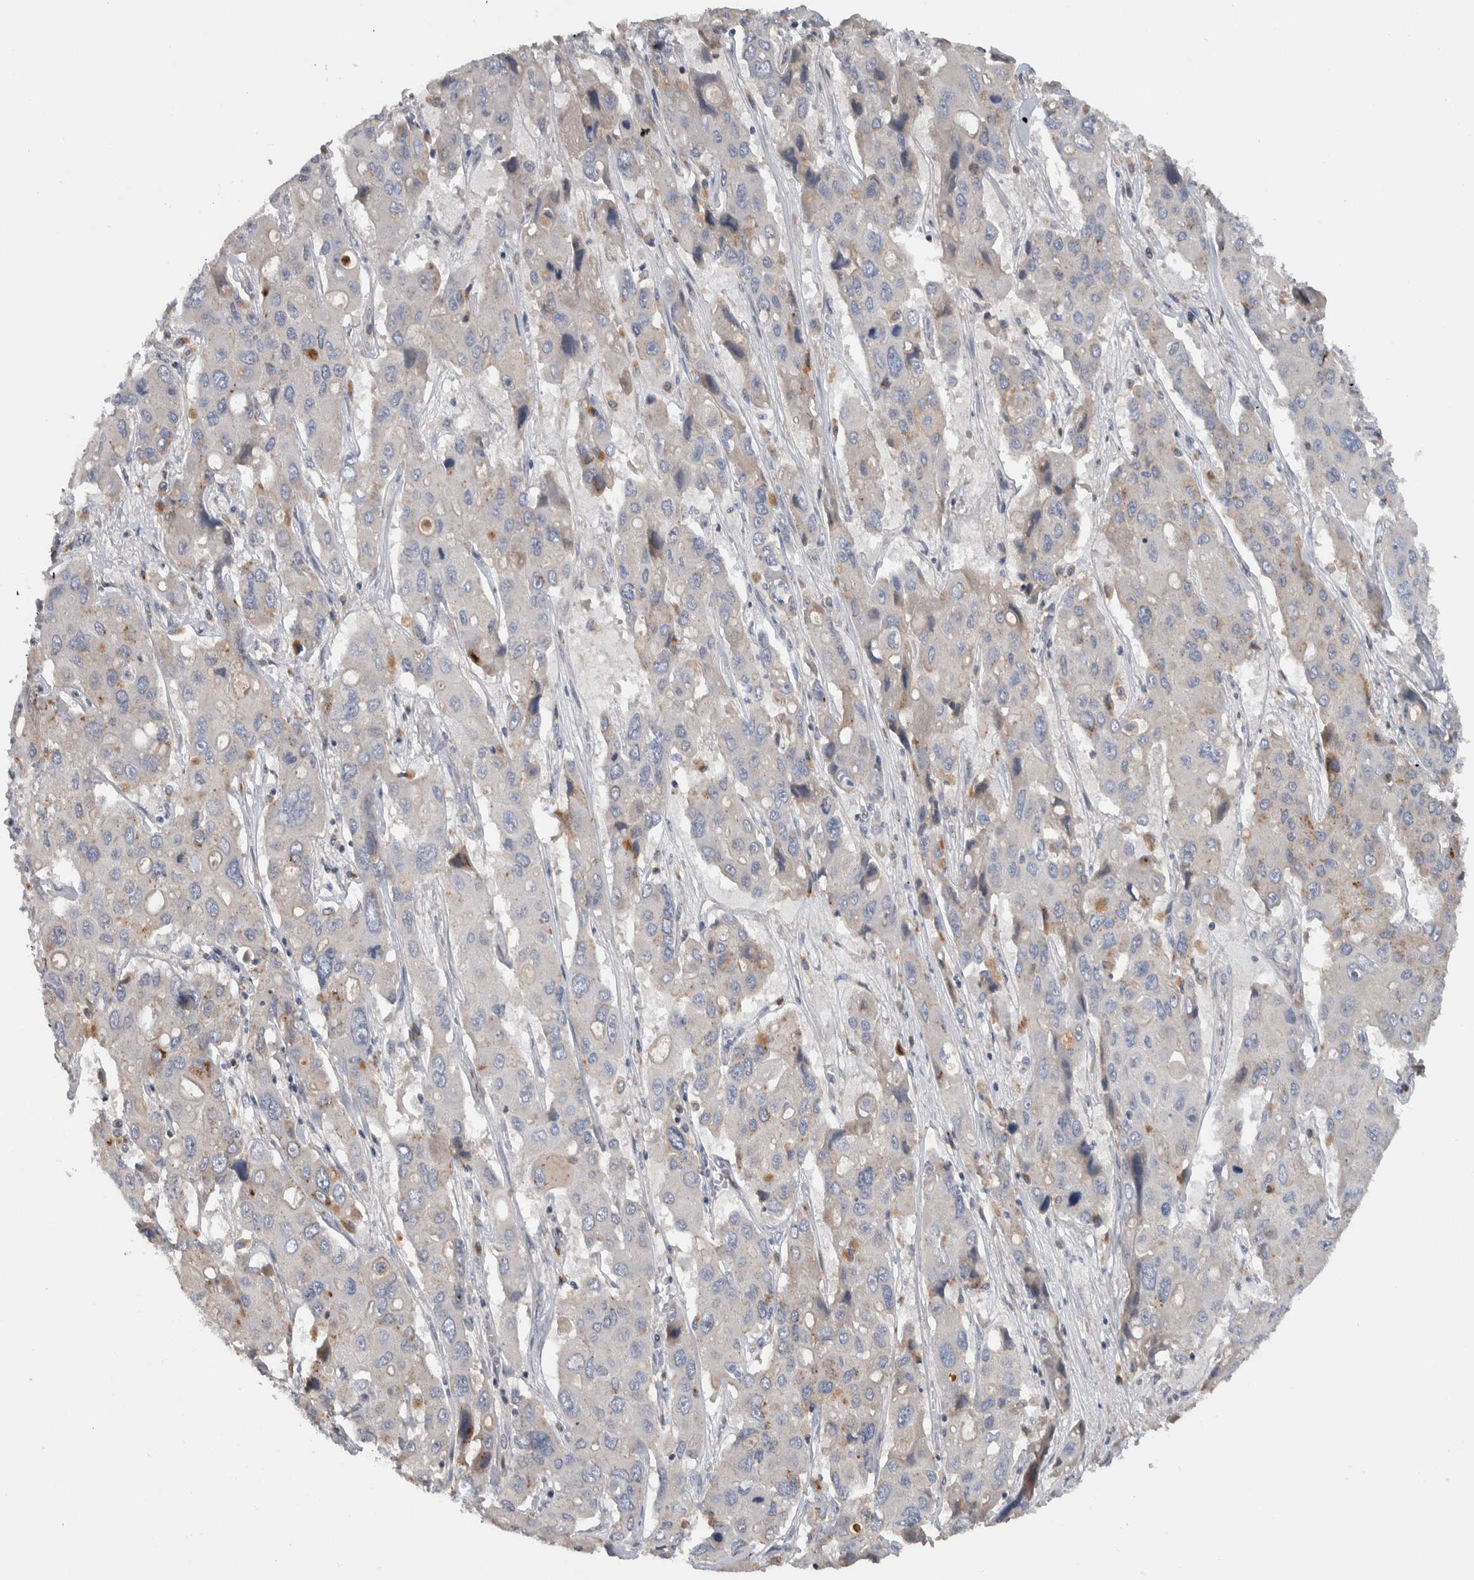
{"staining": {"intensity": "moderate", "quantity": "<25%", "location": "cytoplasmic/membranous"}, "tissue": "liver cancer", "cell_type": "Tumor cells", "image_type": "cancer", "snomed": [{"axis": "morphology", "description": "Cholangiocarcinoma"}, {"axis": "topography", "description": "Liver"}], "caption": "There is low levels of moderate cytoplasmic/membranous staining in tumor cells of liver cholangiocarcinoma, as demonstrated by immunohistochemical staining (brown color).", "gene": "FAM83G", "patient": {"sex": "male", "age": 67}}